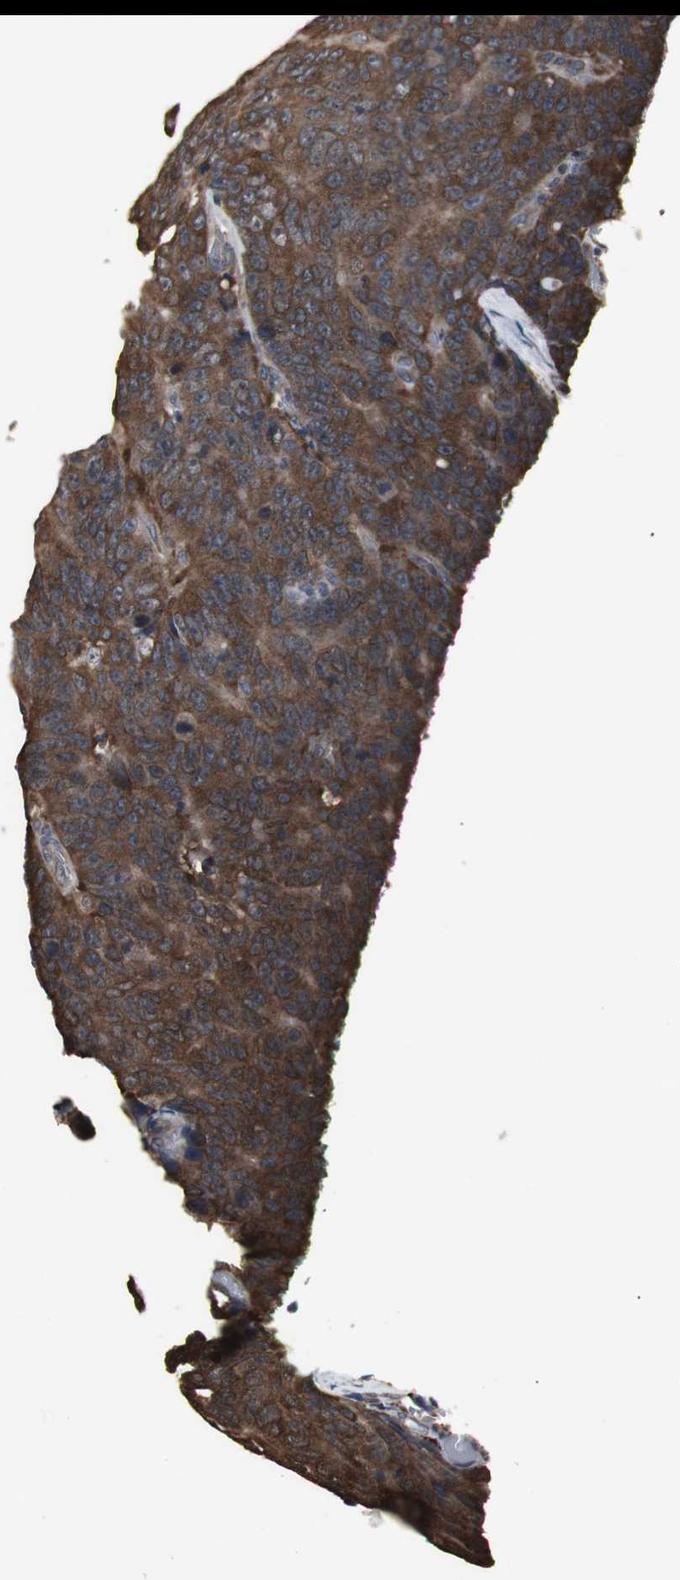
{"staining": {"intensity": "strong", "quantity": ">75%", "location": "cytoplasmic/membranous"}, "tissue": "colorectal cancer", "cell_type": "Tumor cells", "image_type": "cancer", "snomed": [{"axis": "morphology", "description": "Adenocarcinoma, NOS"}, {"axis": "topography", "description": "Colon"}], "caption": "Adenocarcinoma (colorectal) stained for a protein reveals strong cytoplasmic/membranous positivity in tumor cells.", "gene": "ZSCAN22", "patient": {"sex": "female", "age": 86}}